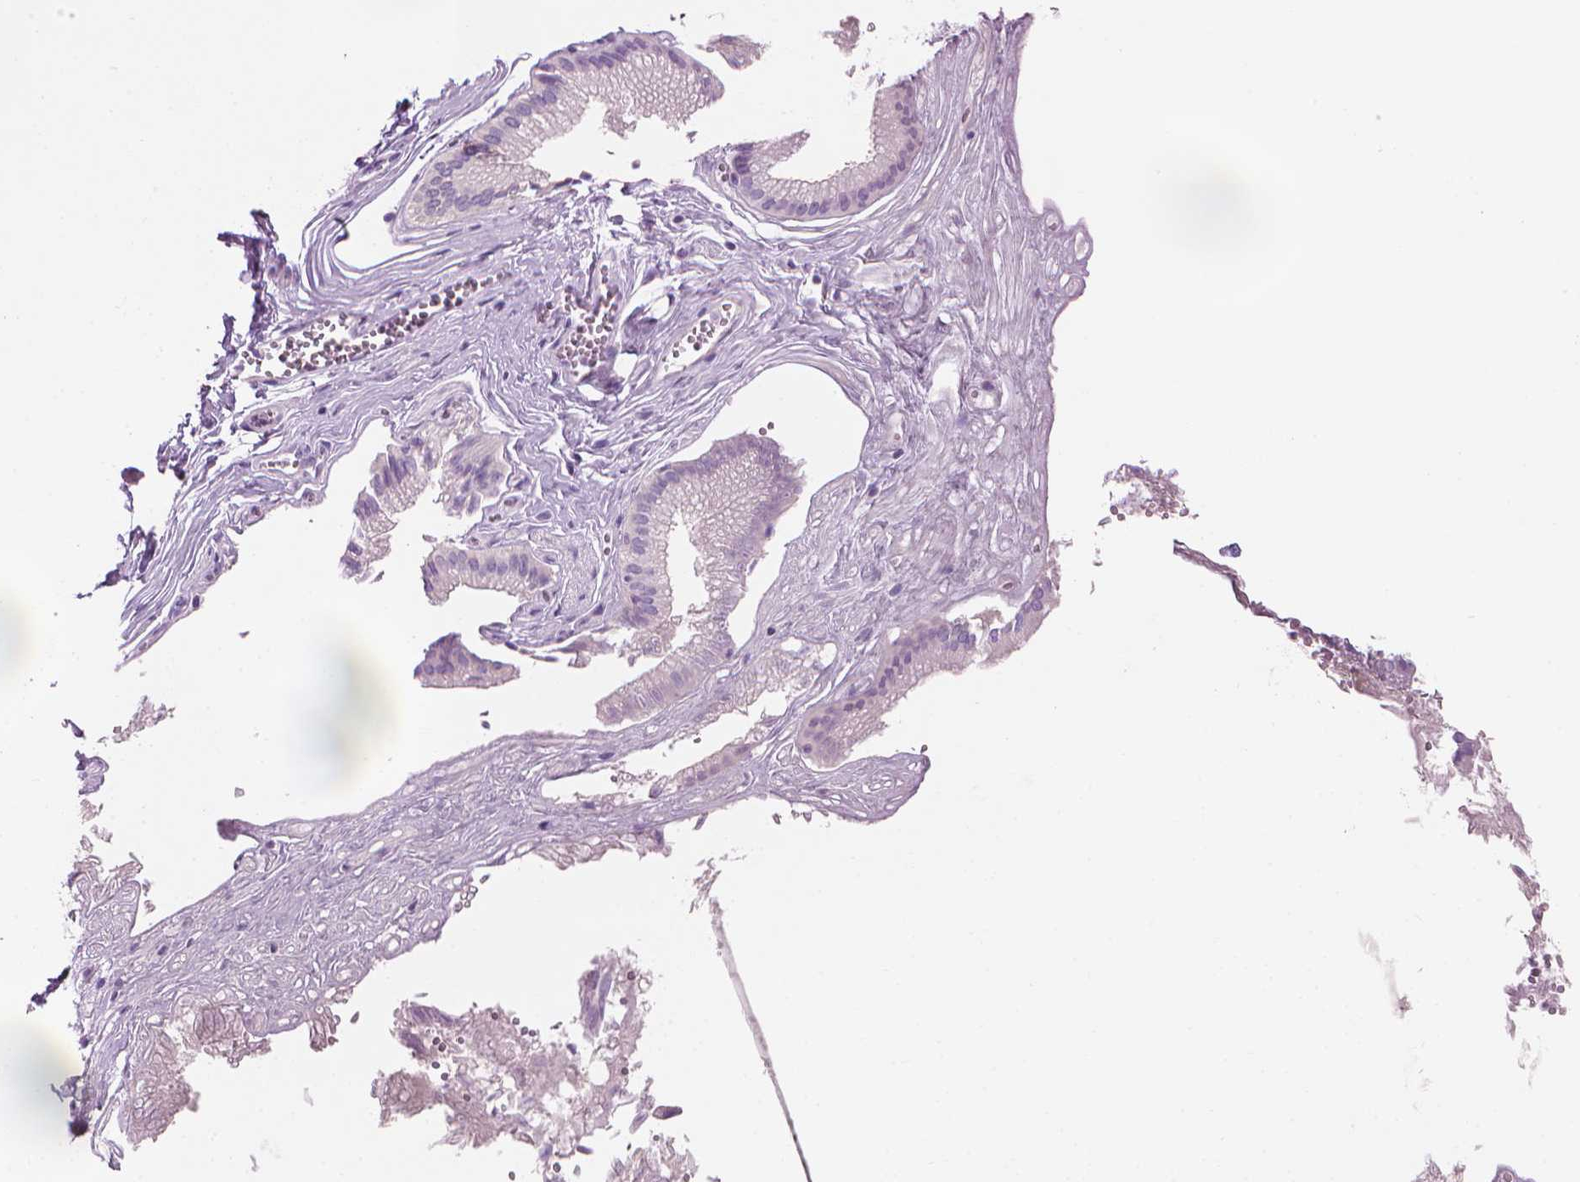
{"staining": {"intensity": "negative", "quantity": "none", "location": "none"}, "tissue": "gallbladder", "cell_type": "Glandular cells", "image_type": "normal", "snomed": [{"axis": "morphology", "description": "Normal tissue, NOS"}, {"axis": "topography", "description": "Gallbladder"}, {"axis": "topography", "description": "Peripheral nerve tissue"}], "caption": "The image shows no significant staining in glandular cells of gallbladder.", "gene": "TTC29", "patient": {"sex": "male", "age": 17}}